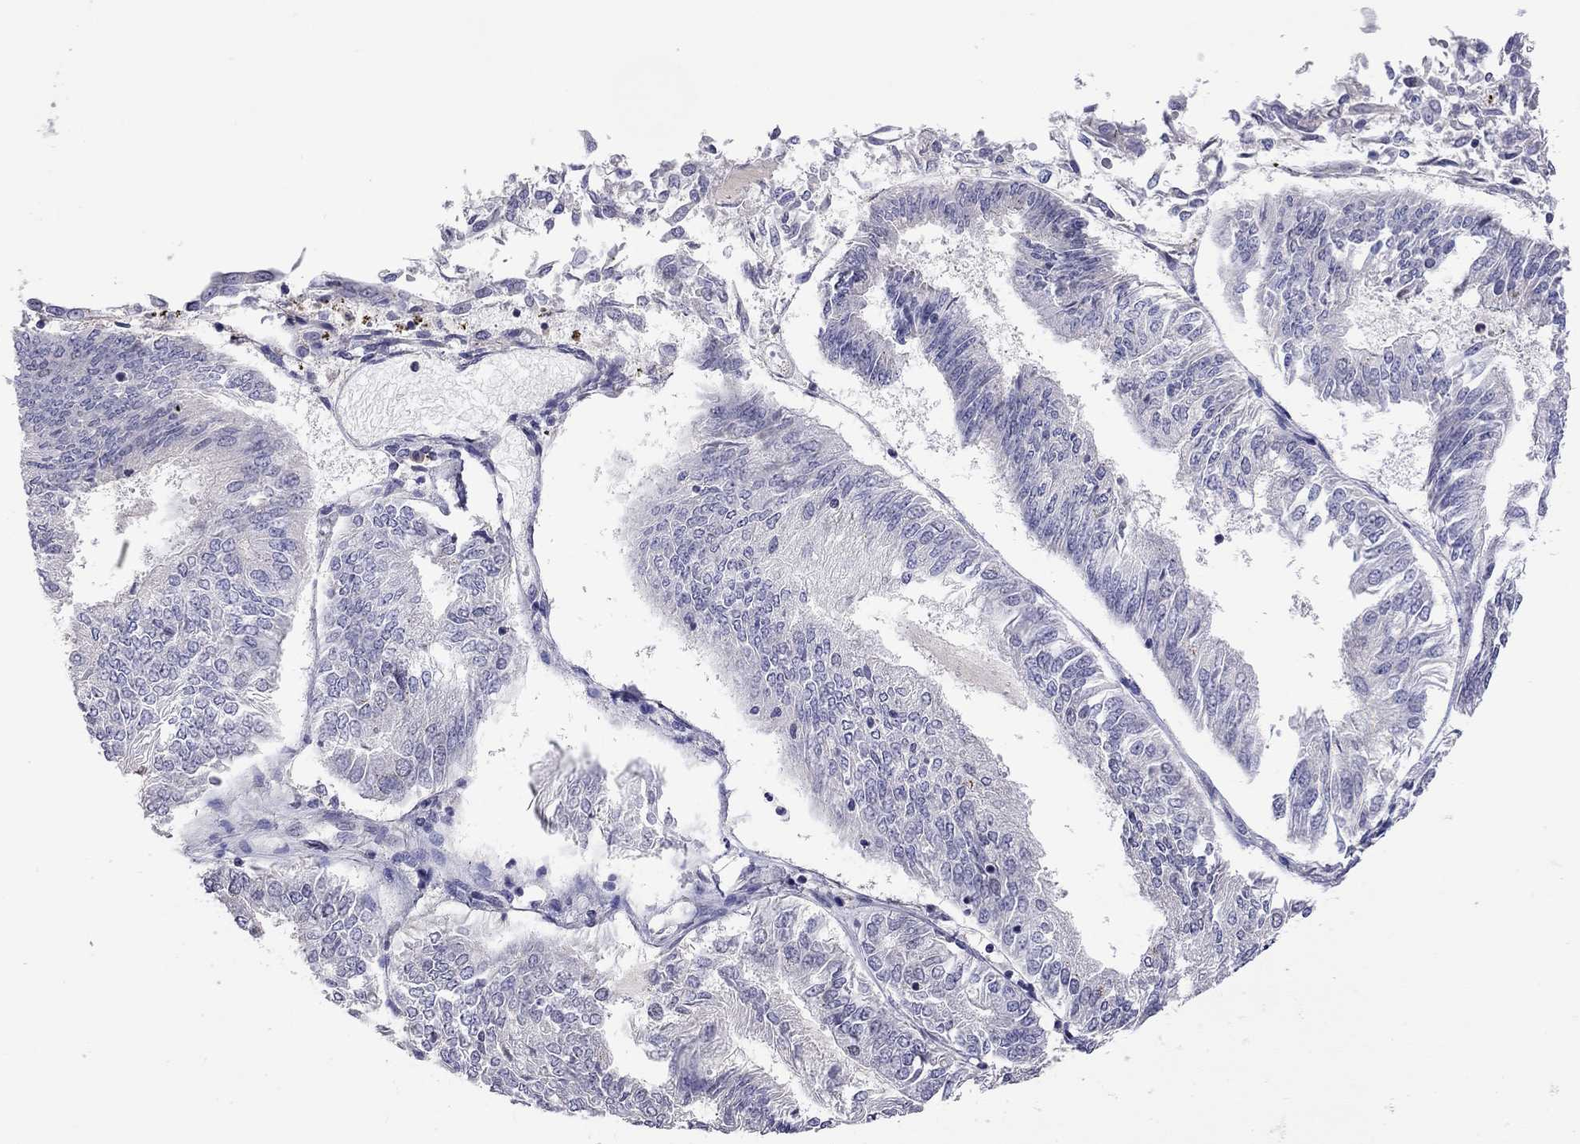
{"staining": {"intensity": "negative", "quantity": "none", "location": "none"}, "tissue": "endometrial cancer", "cell_type": "Tumor cells", "image_type": "cancer", "snomed": [{"axis": "morphology", "description": "Adenocarcinoma, NOS"}, {"axis": "topography", "description": "Endometrium"}], "caption": "Endometrial adenocarcinoma stained for a protein using IHC demonstrates no staining tumor cells.", "gene": "WNK3", "patient": {"sex": "female", "age": 58}}